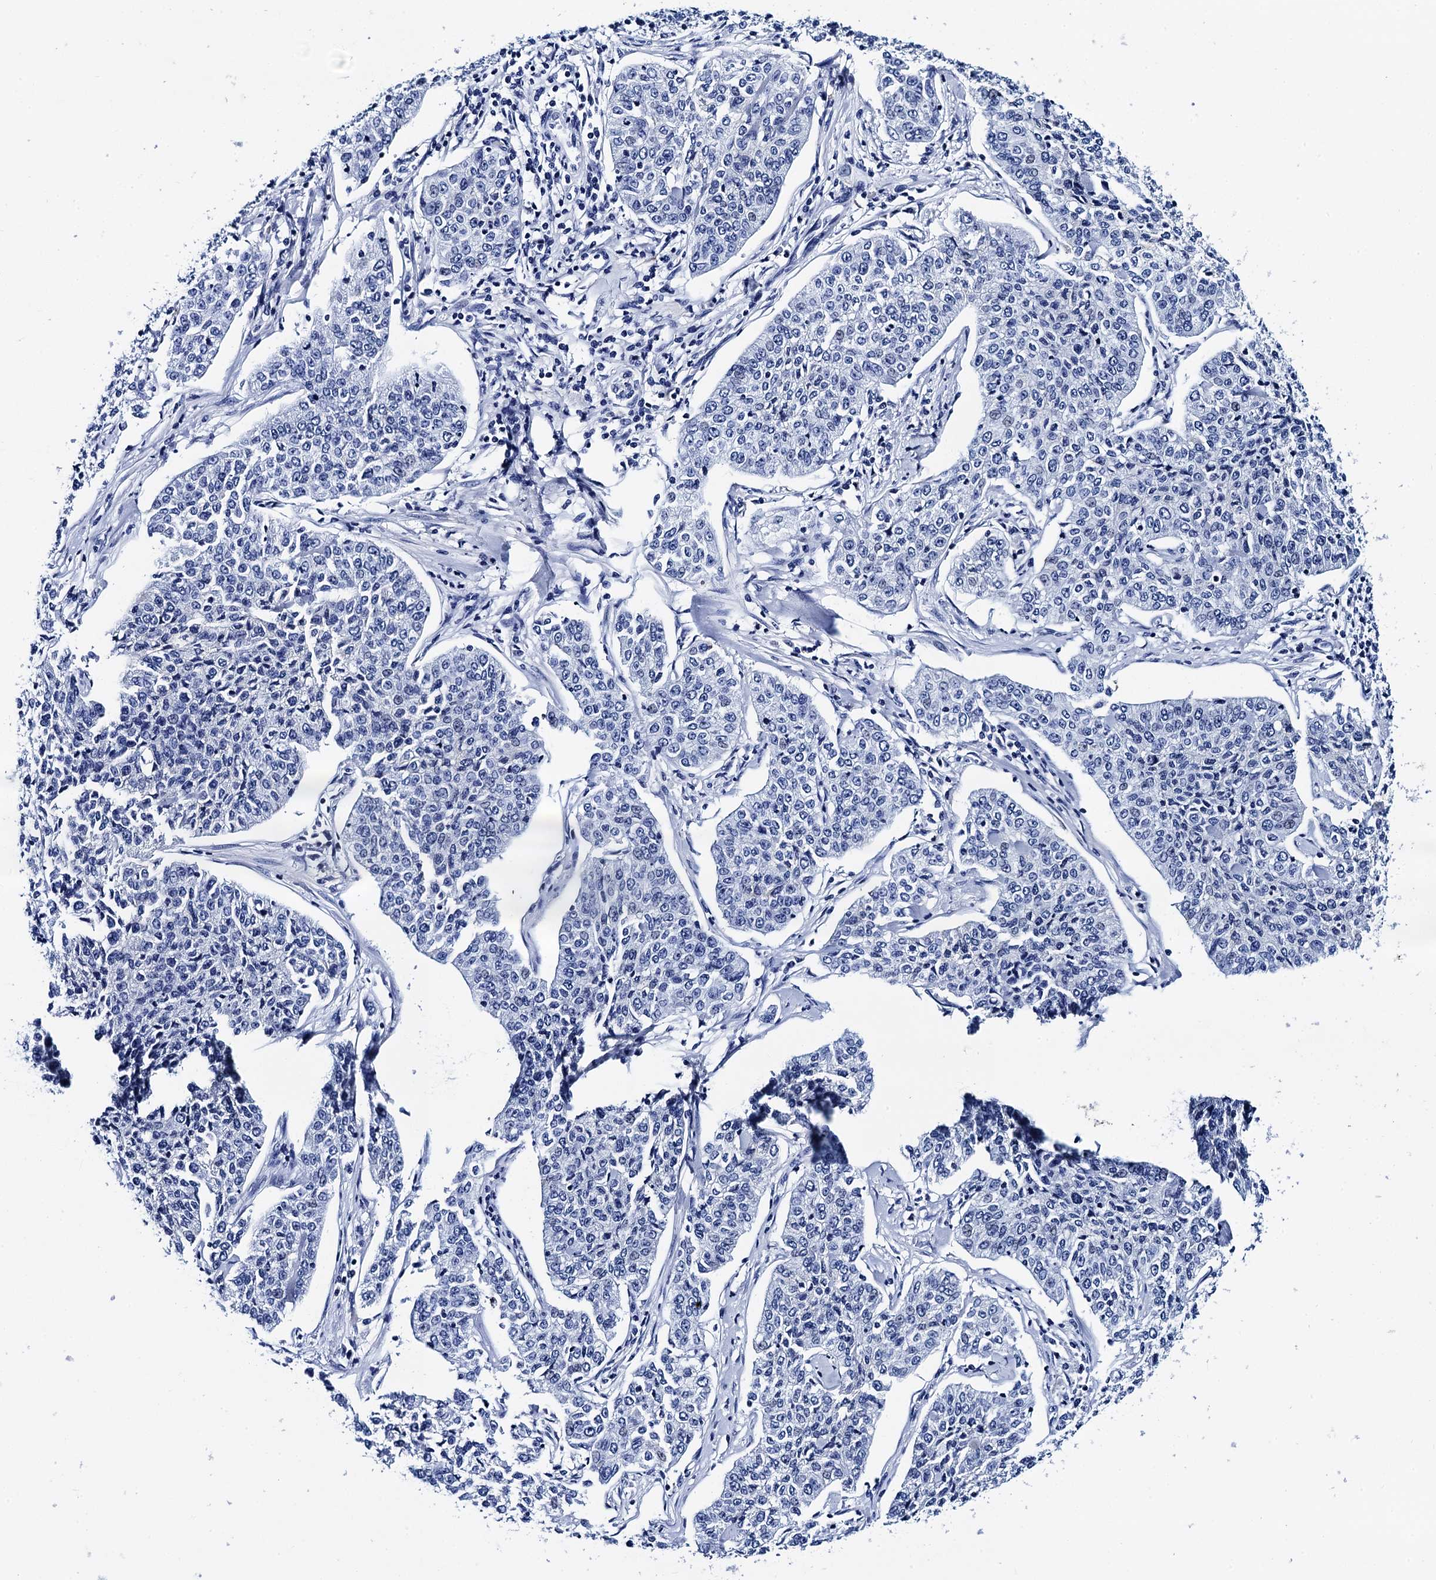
{"staining": {"intensity": "negative", "quantity": "none", "location": "none"}, "tissue": "cervical cancer", "cell_type": "Tumor cells", "image_type": "cancer", "snomed": [{"axis": "morphology", "description": "Squamous cell carcinoma, NOS"}, {"axis": "topography", "description": "Cervix"}], "caption": "Tumor cells show no significant positivity in cervical cancer (squamous cell carcinoma). (DAB (3,3'-diaminobenzidine) immunohistochemistry with hematoxylin counter stain).", "gene": "MYBPC3", "patient": {"sex": "female", "age": 35}}